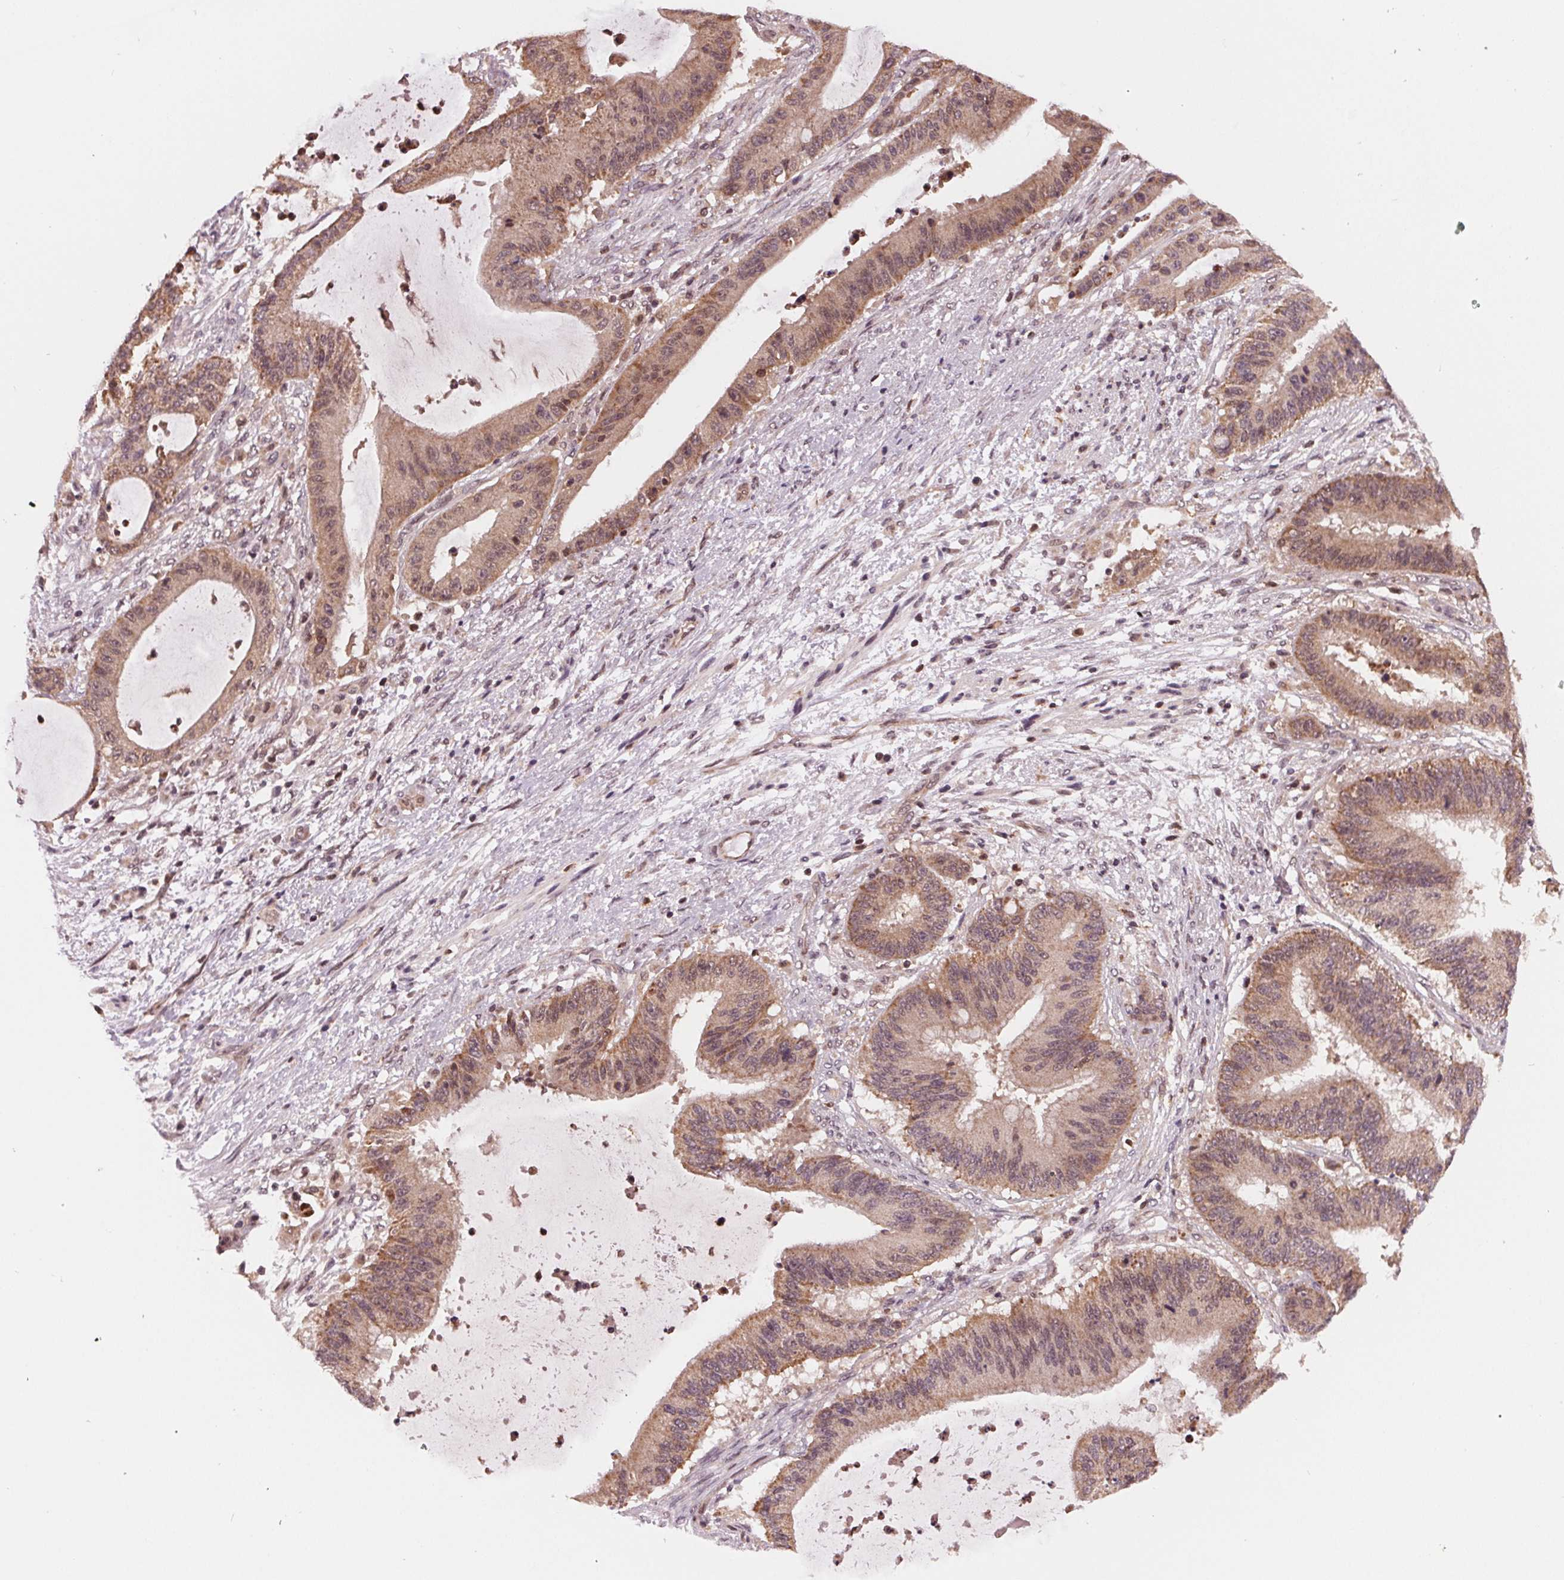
{"staining": {"intensity": "moderate", "quantity": "<25%", "location": "cytoplasmic/membranous"}, "tissue": "liver cancer", "cell_type": "Tumor cells", "image_type": "cancer", "snomed": [{"axis": "morphology", "description": "Normal tissue, NOS"}, {"axis": "morphology", "description": "Cholangiocarcinoma"}, {"axis": "topography", "description": "Liver"}, {"axis": "topography", "description": "Peripheral nerve tissue"}], "caption": "Immunohistochemistry staining of liver cancer, which displays low levels of moderate cytoplasmic/membranous positivity in about <25% of tumor cells indicating moderate cytoplasmic/membranous protein staining. The staining was performed using DAB (3,3'-diaminobenzidine) (brown) for protein detection and nuclei were counterstained in hematoxylin (blue).", "gene": "STAT3", "patient": {"sex": "female", "age": 73}}